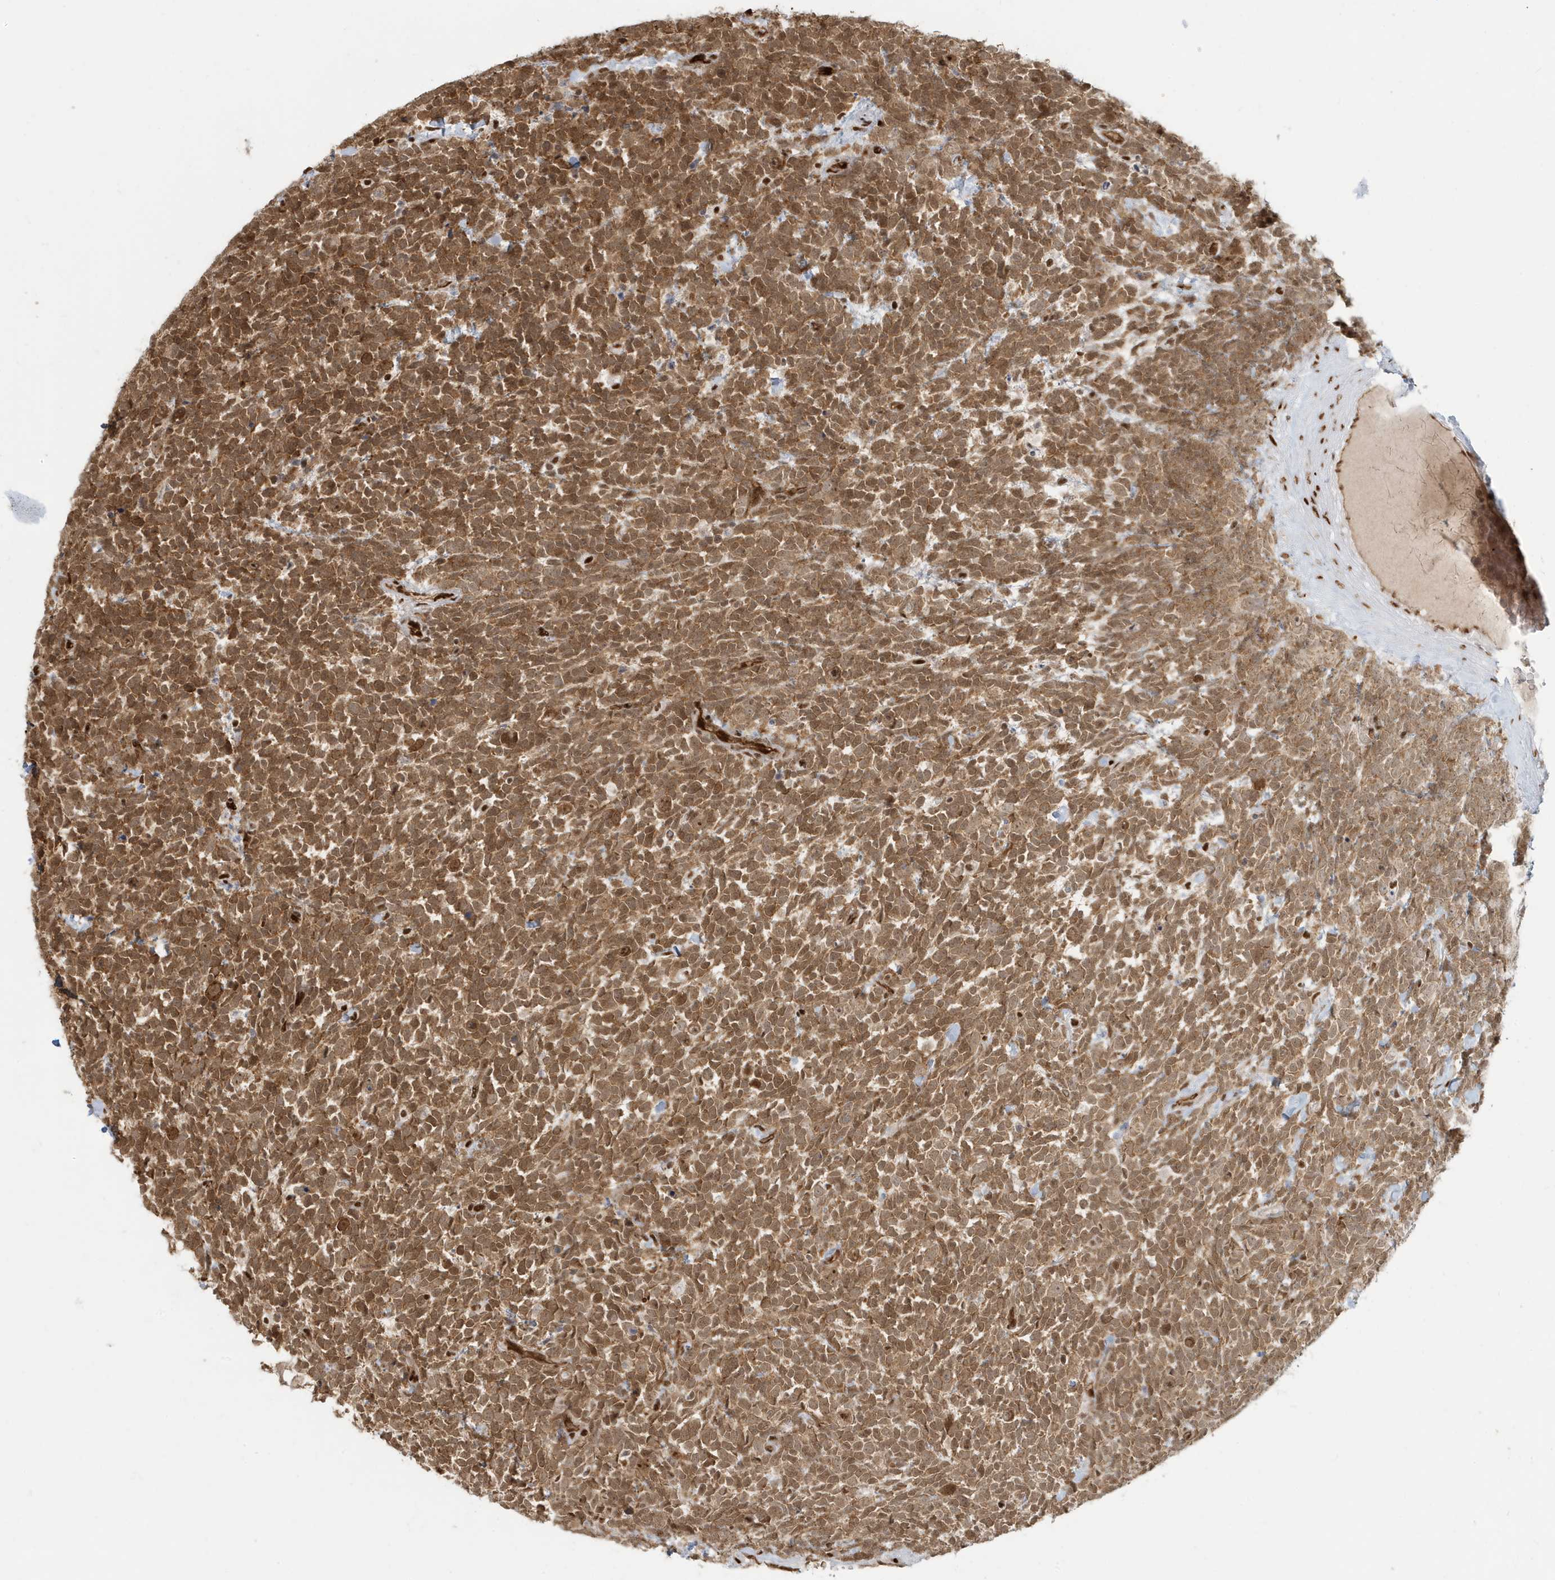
{"staining": {"intensity": "moderate", "quantity": ">75%", "location": "cytoplasmic/membranous,nuclear"}, "tissue": "urothelial cancer", "cell_type": "Tumor cells", "image_type": "cancer", "snomed": [{"axis": "morphology", "description": "Urothelial carcinoma, High grade"}, {"axis": "topography", "description": "Urinary bladder"}], "caption": "Brown immunohistochemical staining in urothelial cancer exhibits moderate cytoplasmic/membranous and nuclear staining in about >75% of tumor cells.", "gene": "CKS2", "patient": {"sex": "female", "age": 82}}